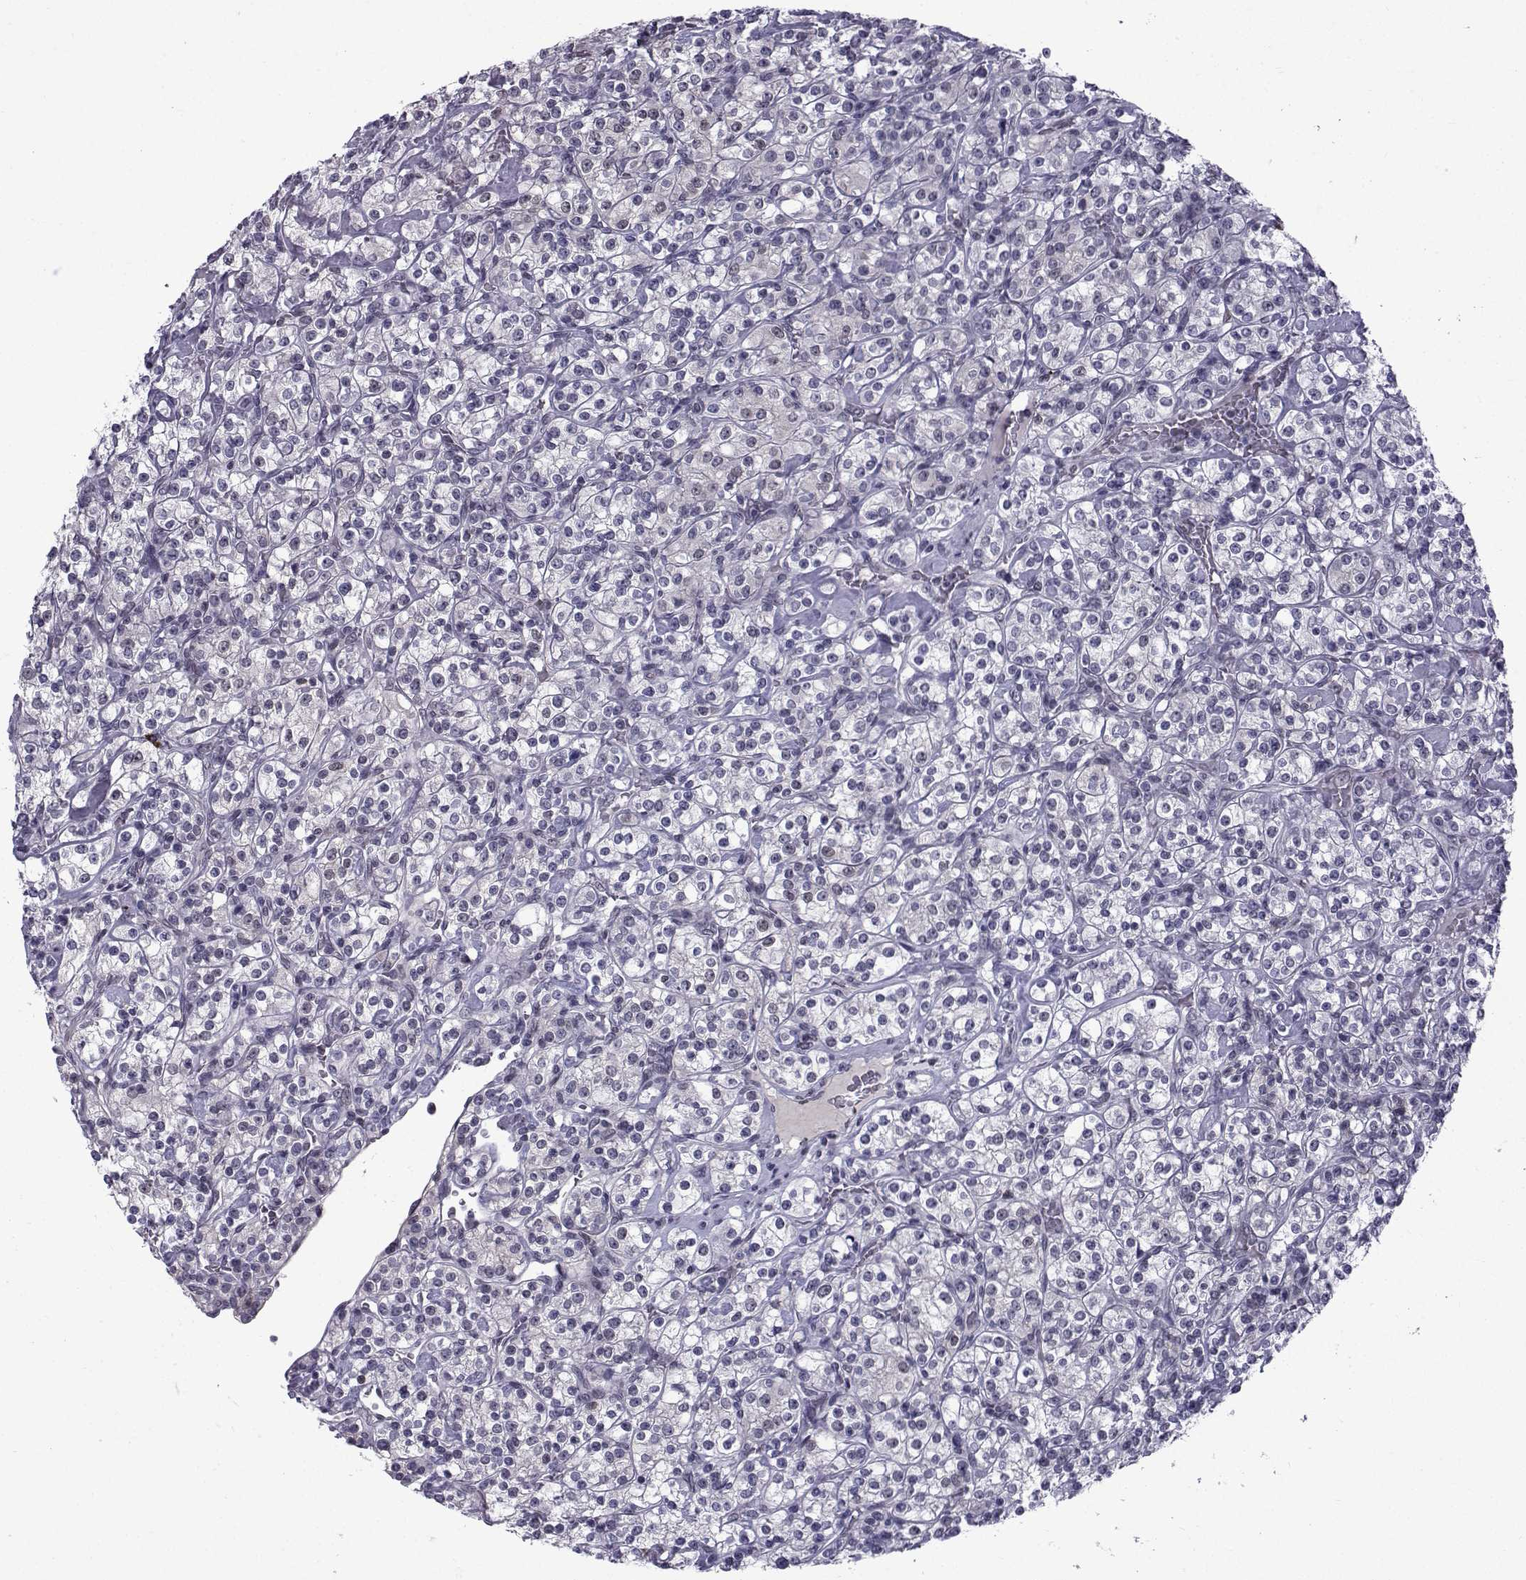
{"staining": {"intensity": "negative", "quantity": "none", "location": "none"}, "tissue": "renal cancer", "cell_type": "Tumor cells", "image_type": "cancer", "snomed": [{"axis": "morphology", "description": "Adenocarcinoma, NOS"}, {"axis": "topography", "description": "Kidney"}], "caption": "DAB (3,3'-diaminobenzidine) immunohistochemical staining of human renal adenocarcinoma reveals no significant positivity in tumor cells.", "gene": "RBM24", "patient": {"sex": "male", "age": 77}}